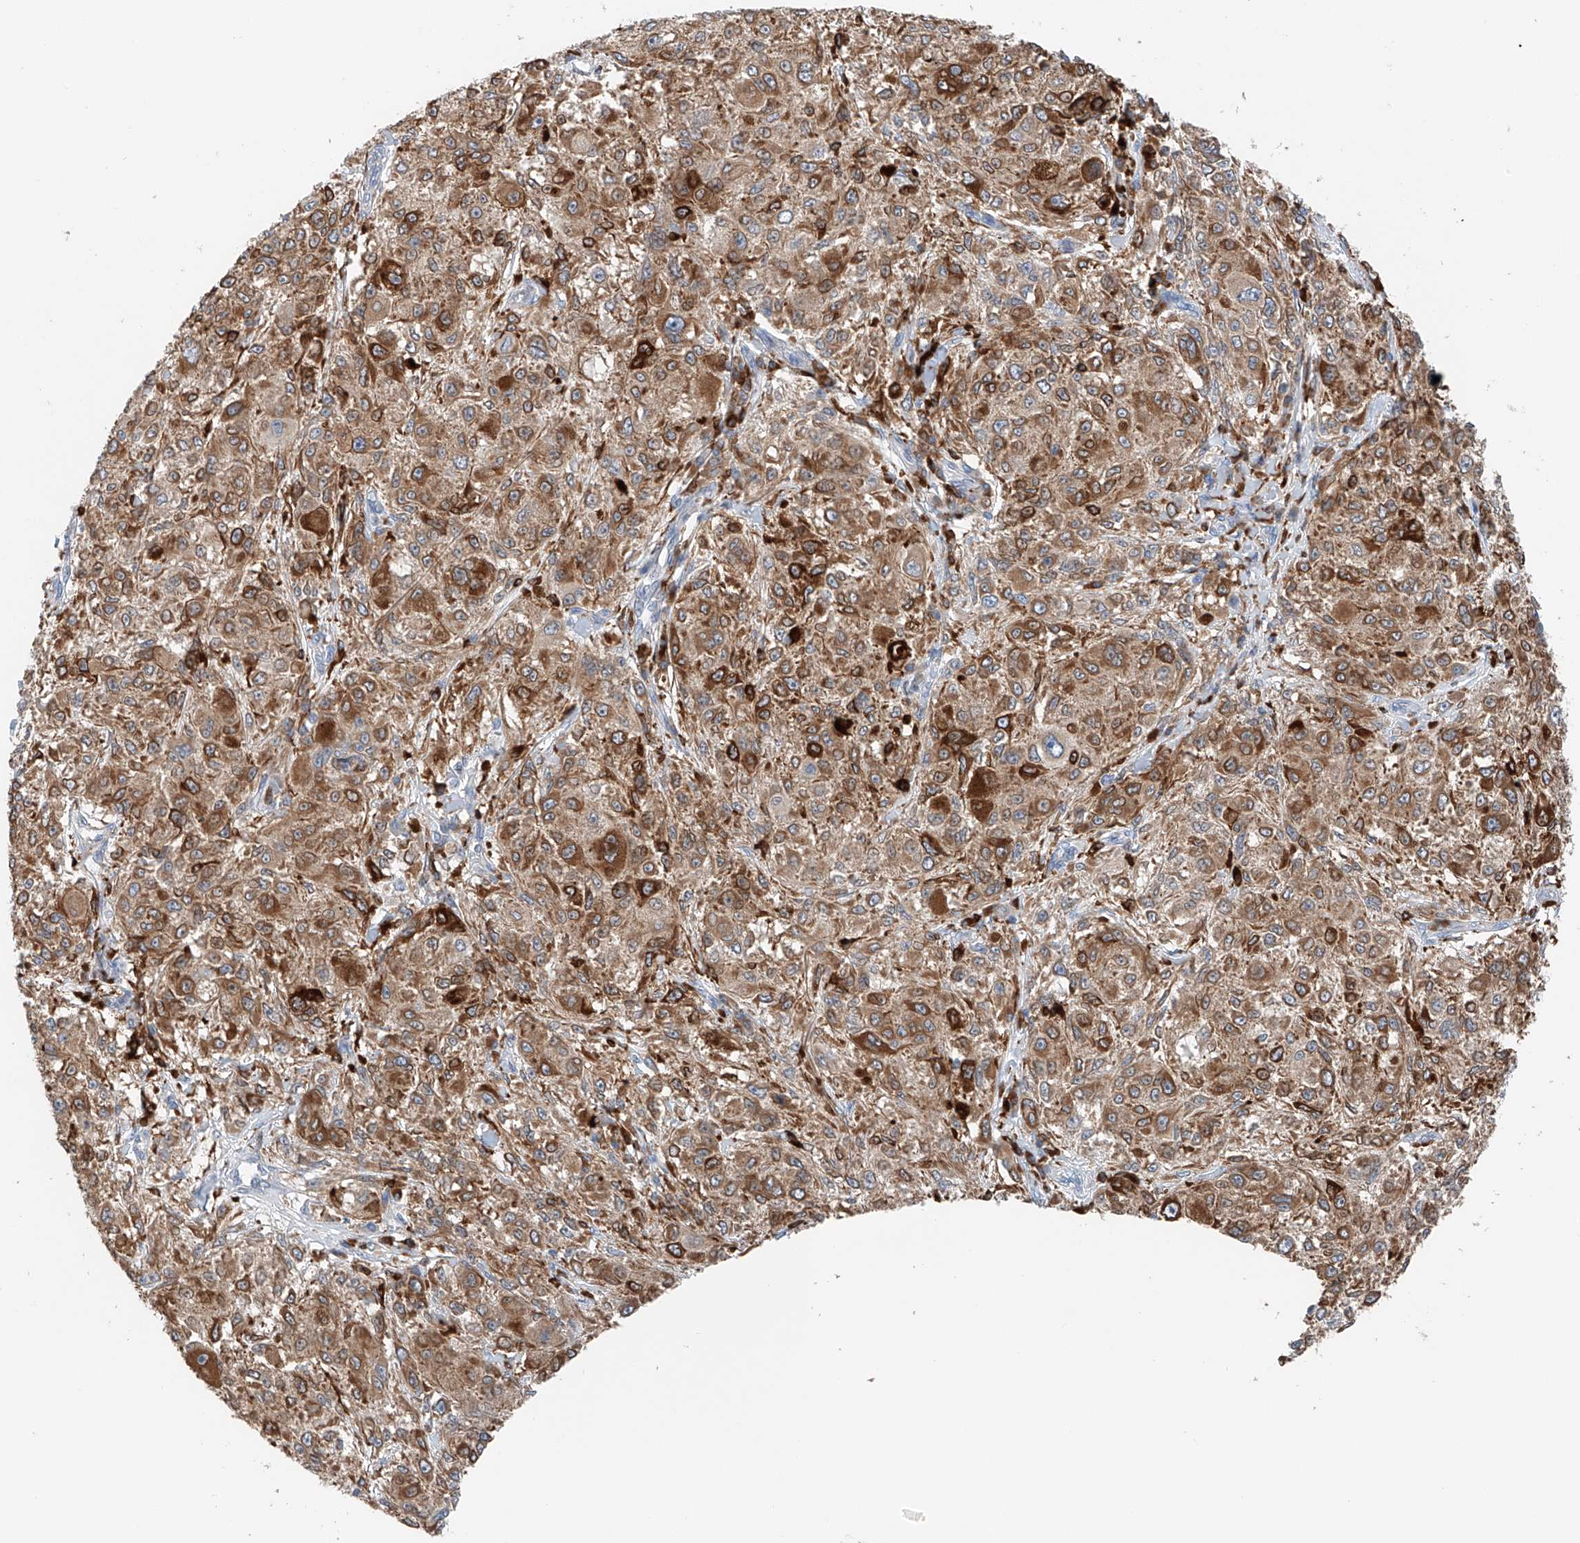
{"staining": {"intensity": "moderate", "quantity": ">75%", "location": "cytoplasmic/membranous"}, "tissue": "melanoma", "cell_type": "Tumor cells", "image_type": "cancer", "snomed": [{"axis": "morphology", "description": "Necrosis, NOS"}, {"axis": "morphology", "description": "Malignant melanoma, NOS"}, {"axis": "topography", "description": "Skin"}], "caption": "Immunohistochemistry of human melanoma shows medium levels of moderate cytoplasmic/membranous positivity in approximately >75% of tumor cells. The protein is shown in brown color, while the nuclei are stained blue.", "gene": "TBXAS1", "patient": {"sex": "female", "age": 87}}